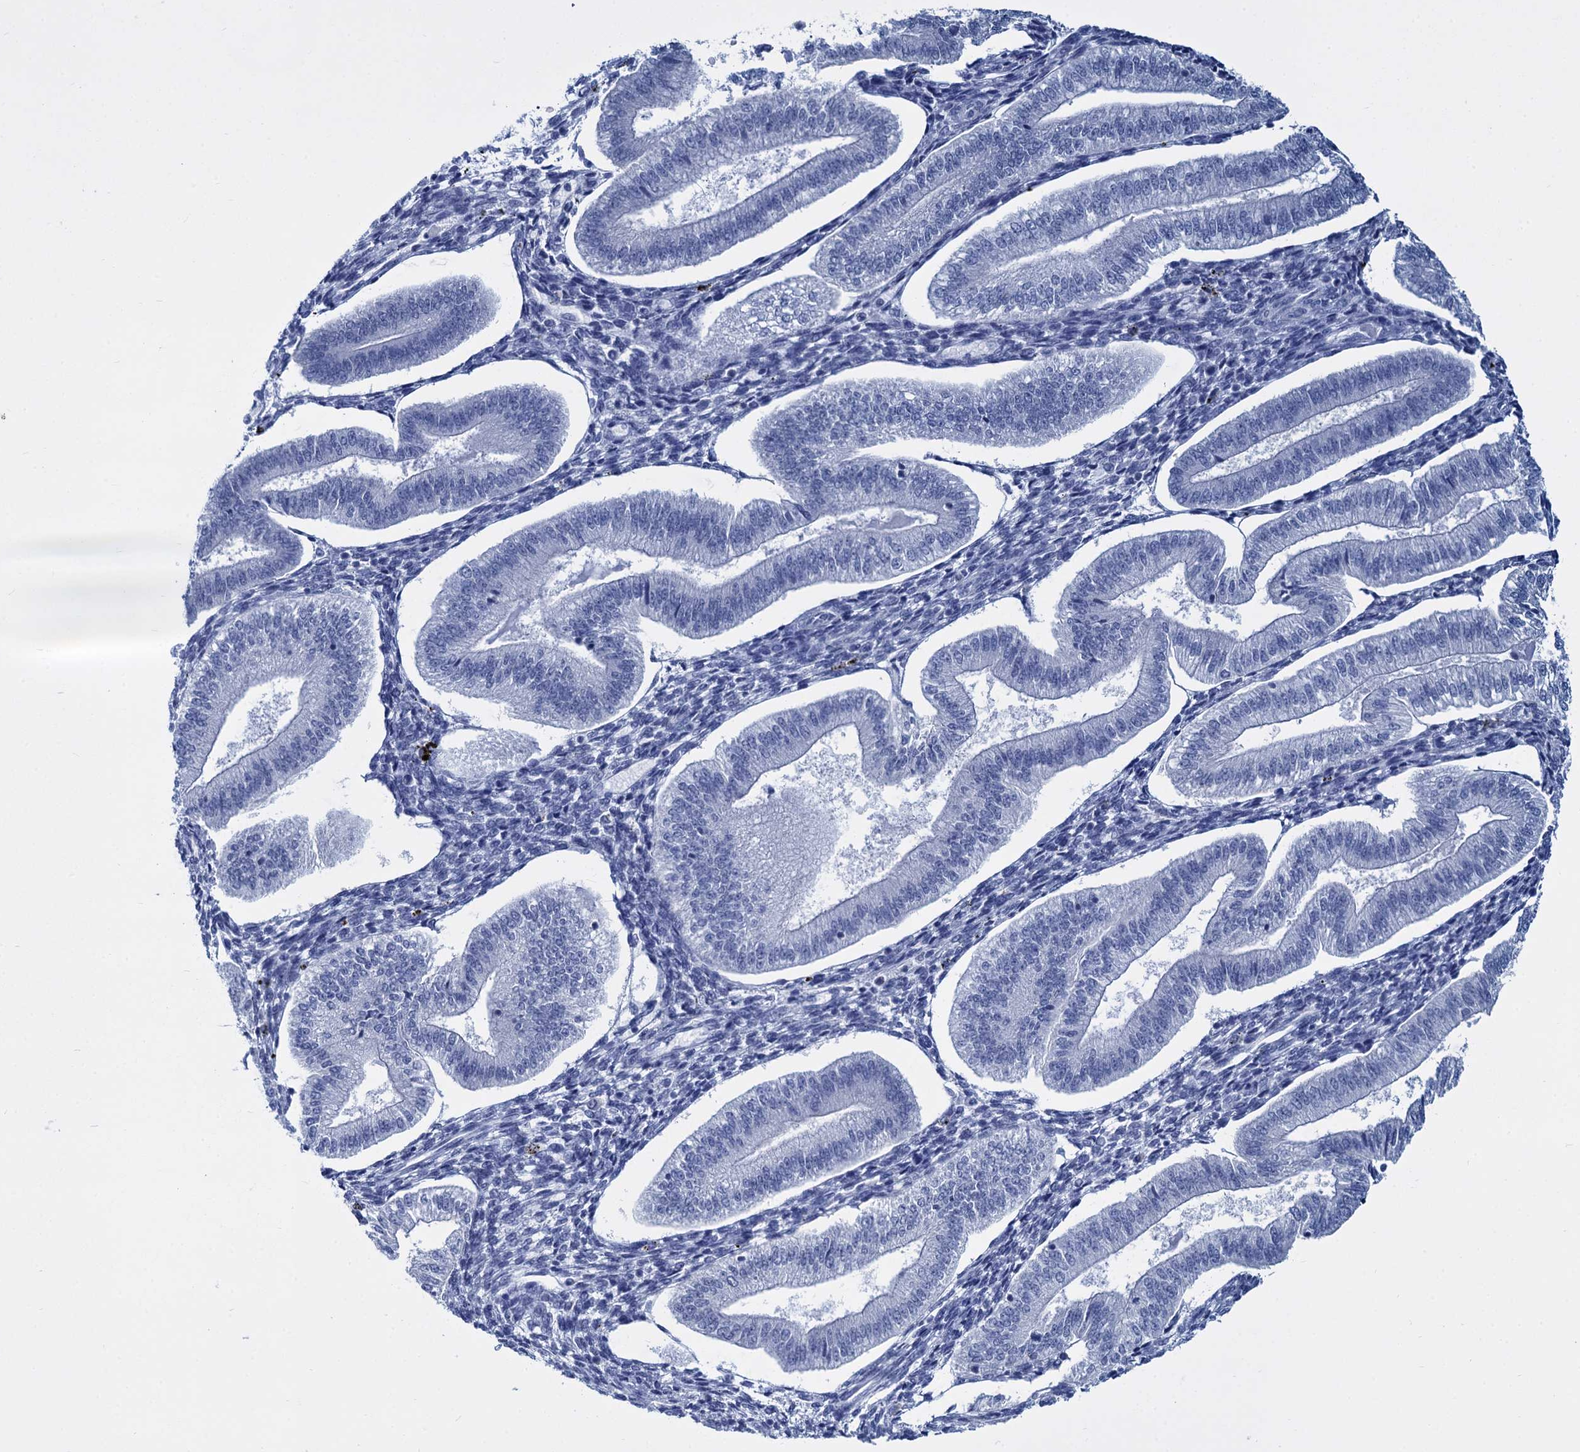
{"staining": {"intensity": "strong", "quantity": "25%-75%", "location": "nuclear"}, "tissue": "endometrium", "cell_type": "Cells in endometrial stroma", "image_type": "normal", "snomed": [{"axis": "morphology", "description": "Normal tissue, NOS"}, {"axis": "topography", "description": "Endometrium"}], "caption": "Immunohistochemical staining of normal endometrium shows strong nuclear protein staining in approximately 25%-75% of cells in endometrial stroma.", "gene": "DCPS", "patient": {"sex": "female", "age": 34}}